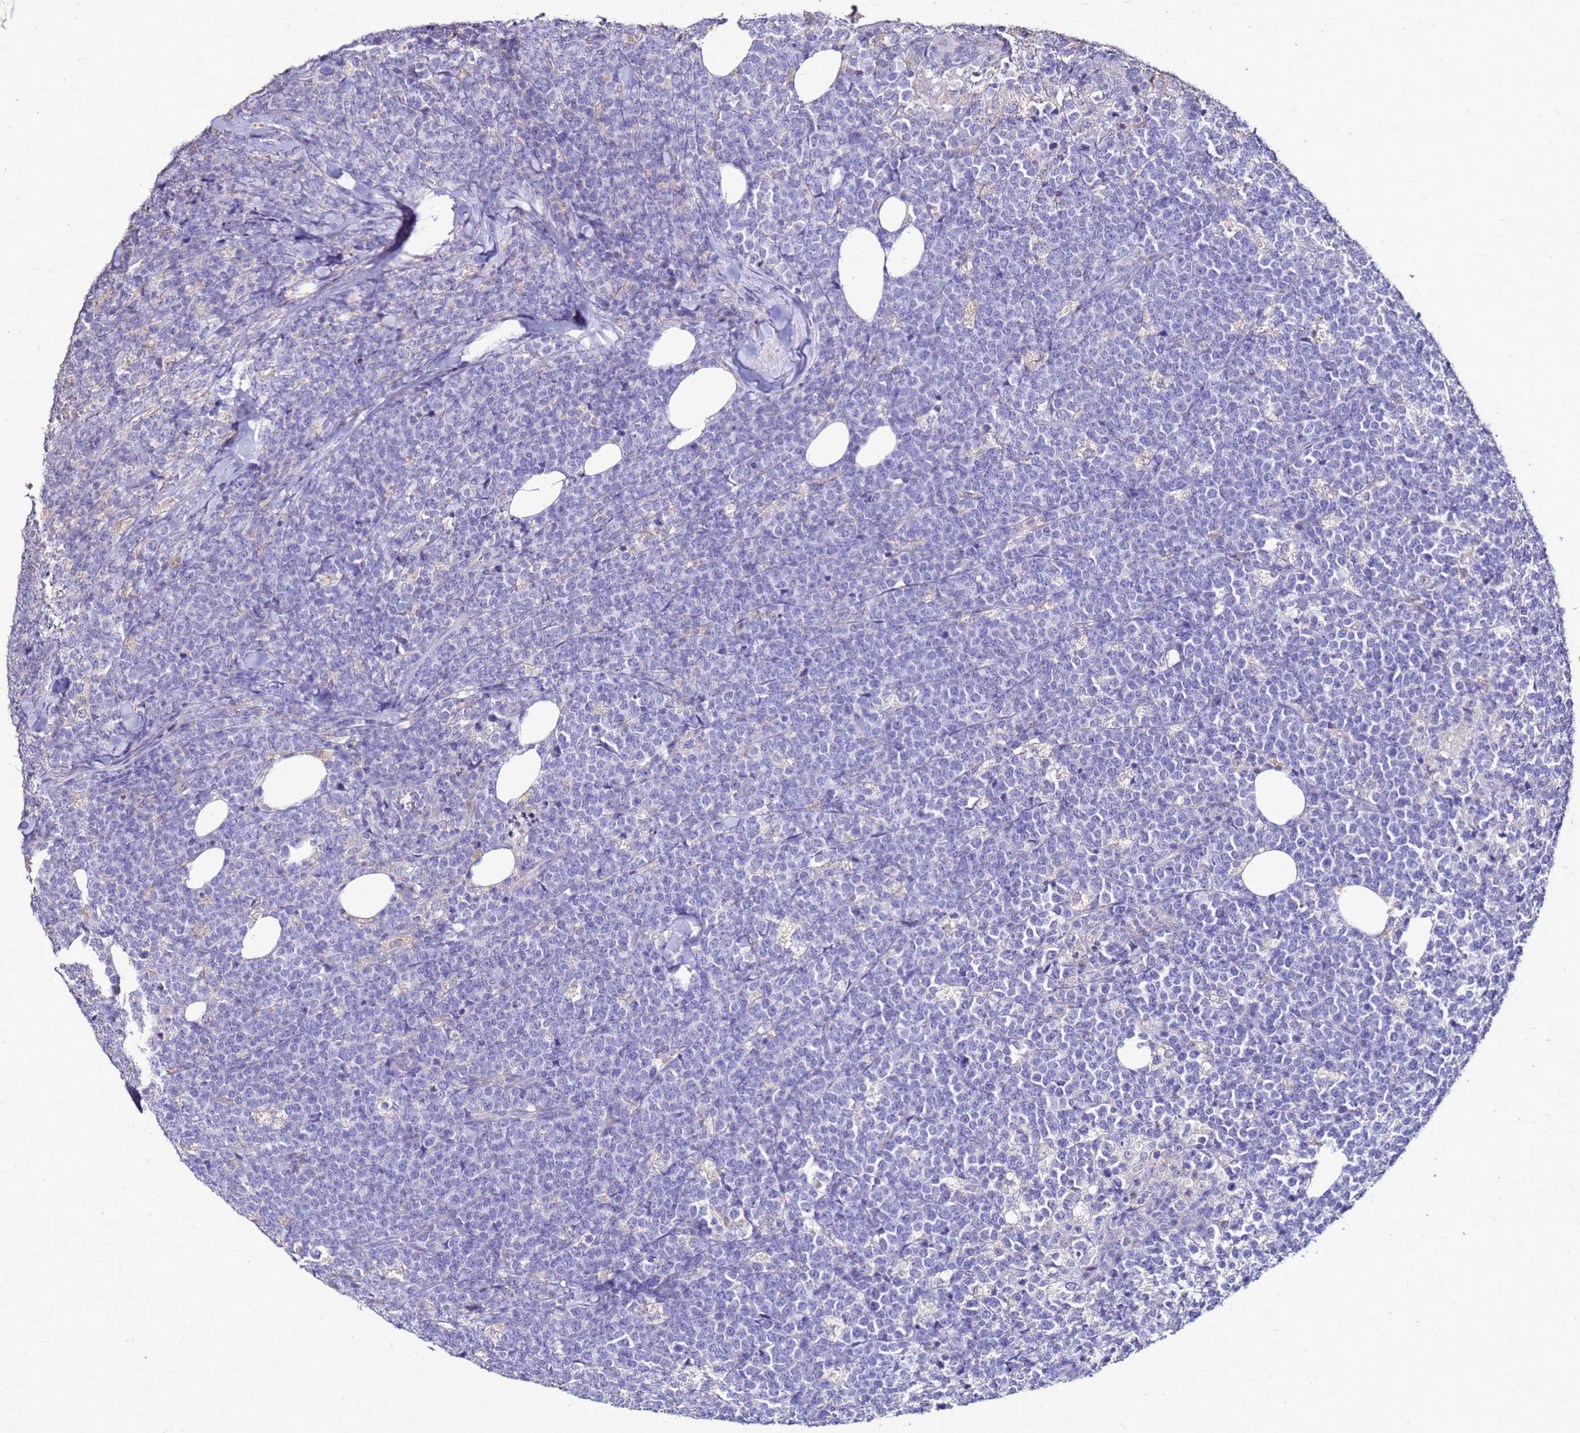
{"staining": {"intensity": "negative", "quantity": "none", "location": "none"}, "tissue": "lymphoma", "cell_type": "Tumor cells", "image_type": "cancer", "snomed": [{"axis": "morphology", "description": "Malignant lymphoma, non-Hodgkin's type, High grade"}, {"axis": "topography", "description": "Small intestine"}], "caption": "Tumor cells show no significant protein staining in lymphoma.", "gene": "S100A2", "patient": {"sex": "male", "age": 8}}